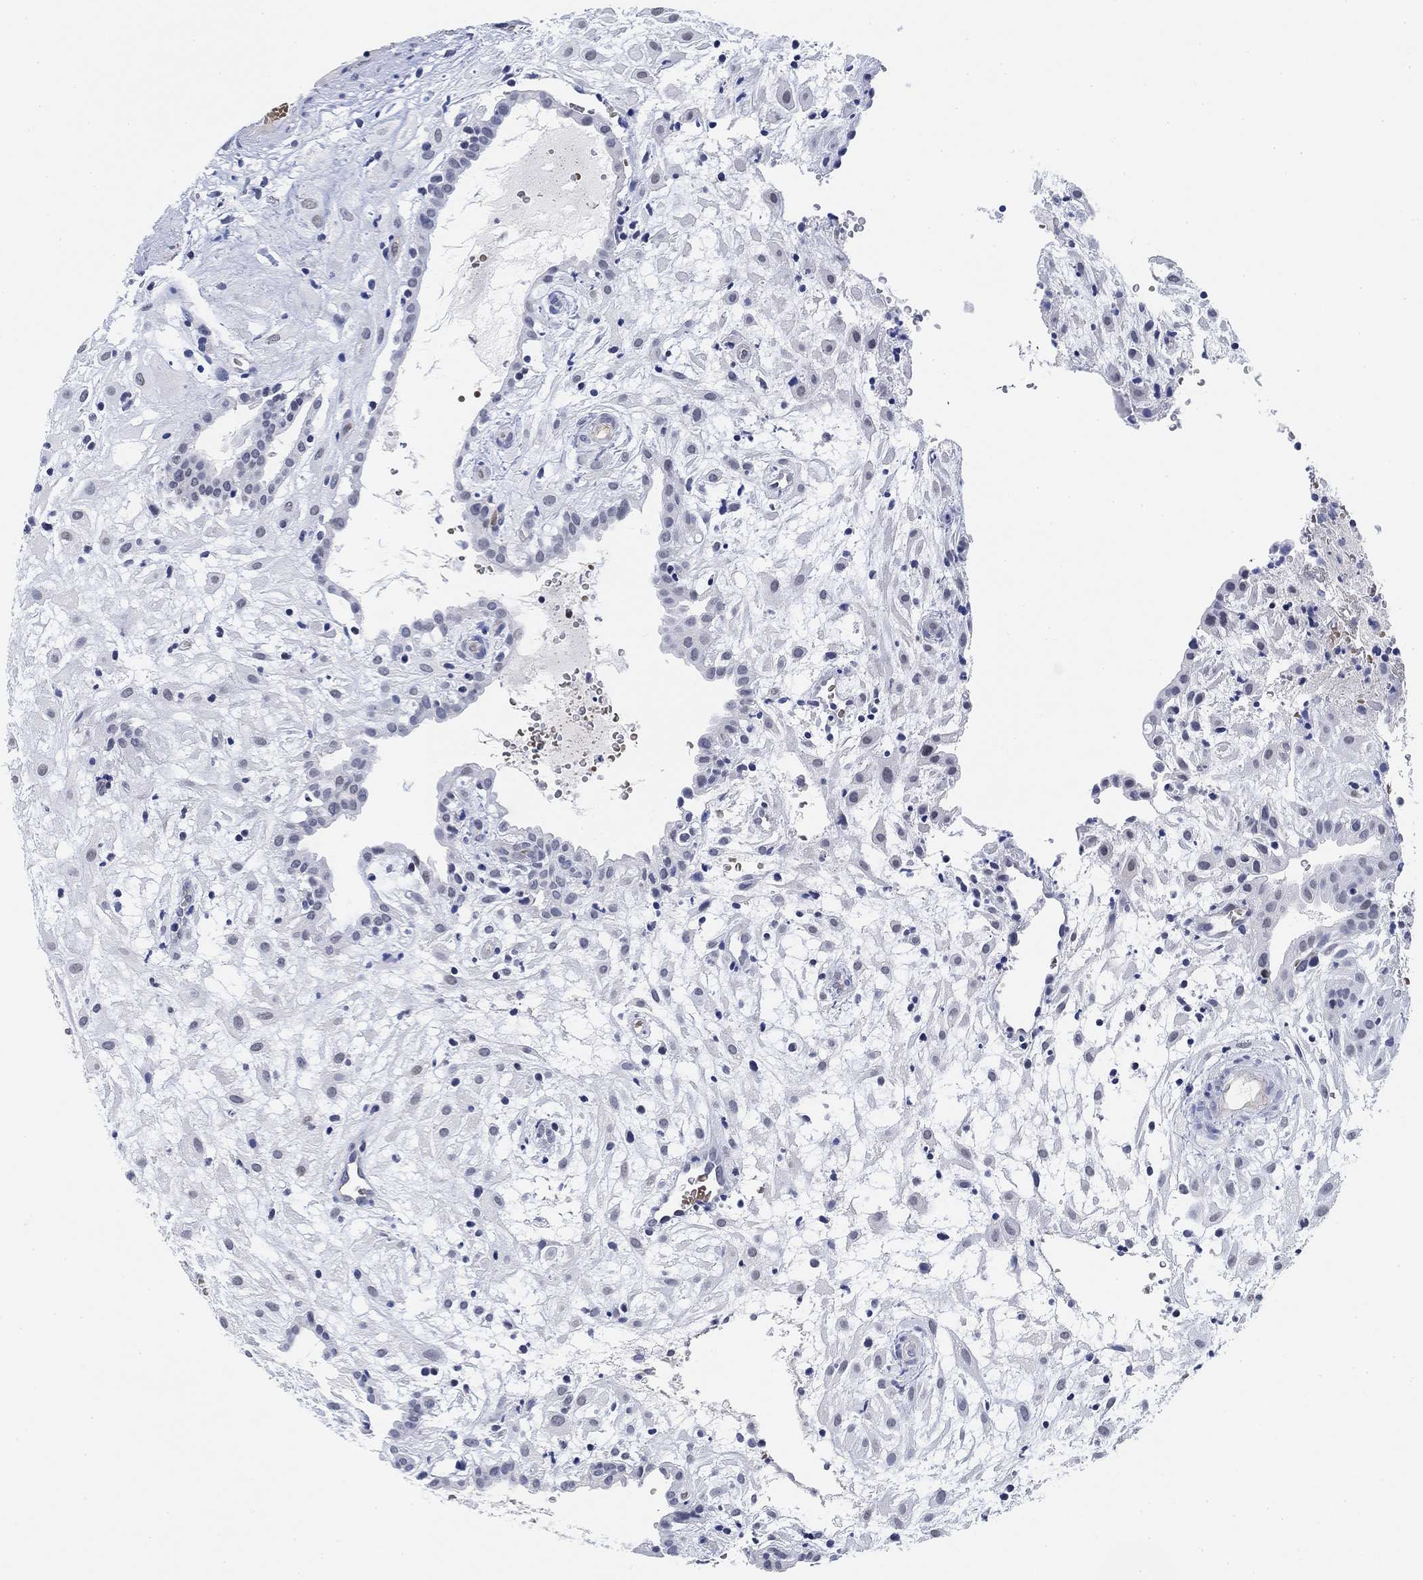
{"staining": {"intensity": "negative", "quantity": "none", "location": "none"}, "tissue": "placenta", "cell_type": "Decidual cells", "image_type": "normal", "snomed": [{"axis": "morphology", "description": "Normal tissue, NOS"}, {"axis": "topography", "description": "Placenta"}], "caption": "DAB immunohistochemical staining of normal placenta shows no significant positivity in decidual cells.", "gene": "PAX6", "patient": {"sex": "female", "age": 24}}